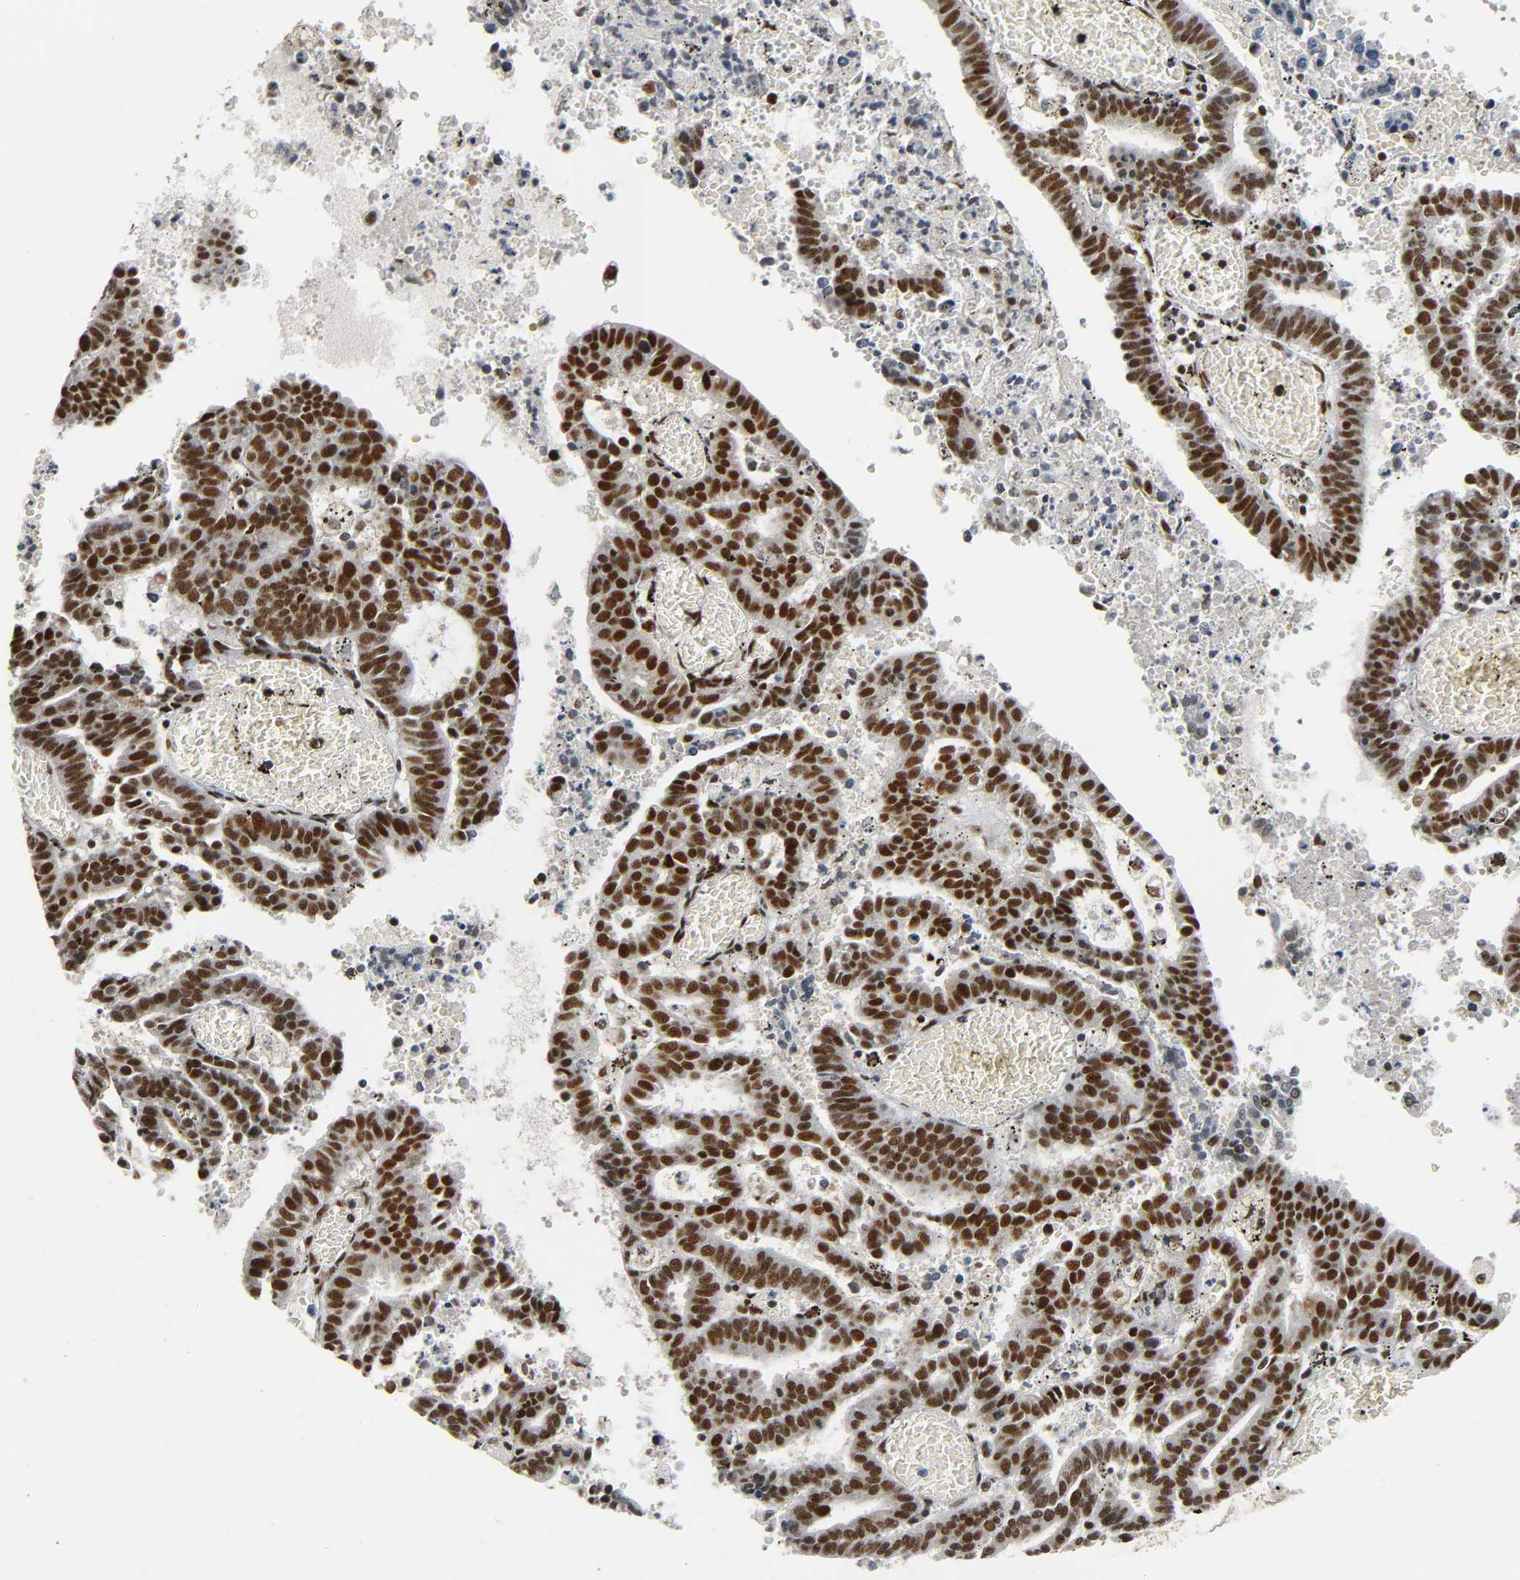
{"staining": {"intensity": "strong", "quantity": ">75%", "location": "nuclear"}, "tissue": "endometrial cancer", "cell_type": "Tumor cells", "image_type": "cancer", "snomed": [{"axis": "morphology", "description": "Adenocarcinoma, NOS"}, {"axis": "topography", "description": "Uterus"}], "caption": "Strong nuclear staining for a protein is appreciated in about >75% of tumor cells of endometrial adenocarcinoma using immunohistochemistry (IHC).", "gene": "CDK9", "patient": {"sex": "female", "age": 83}}